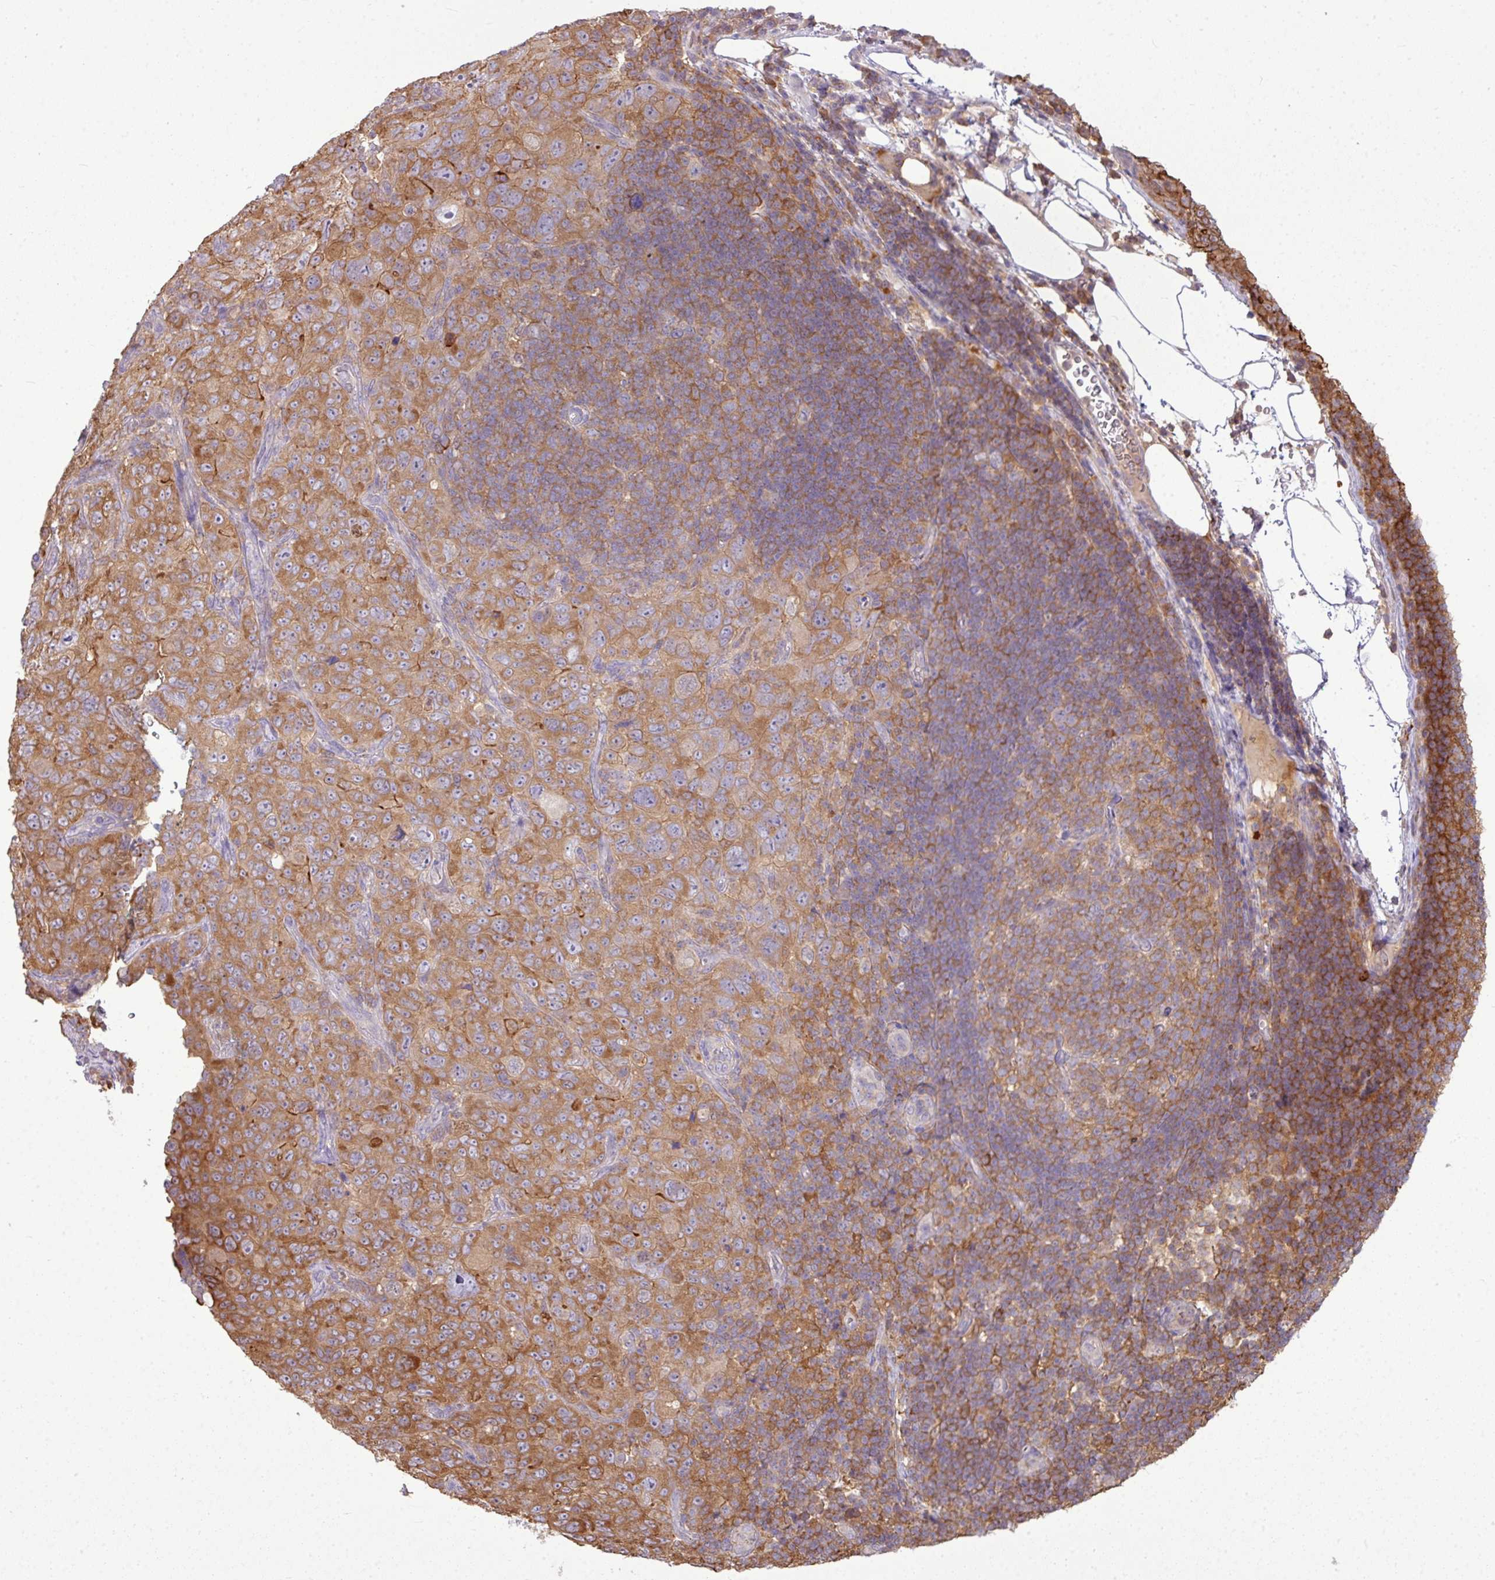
{"staining": {"intensity": "moderate", "quantity": ">75%", "location": "cytoplasmic/membranous"}, "tissue": "pancreatic cancer", "cell_type": "Tumor cells", "image_type": "cancer", "snomed": [{"axis": "morphology", "description": "Adenocarcinoma, NOS"}, {"axis": "topography", "description": "Pancreas"}], "caption": "Moderate cytoplasmic/membranous staining for a protein is identified in about >75% of tumor cells of pancreatic cancer using immunohistochemistry (IHC).", "gene": "STAT5A", "patient": {"sex": "male", "age": 68}}